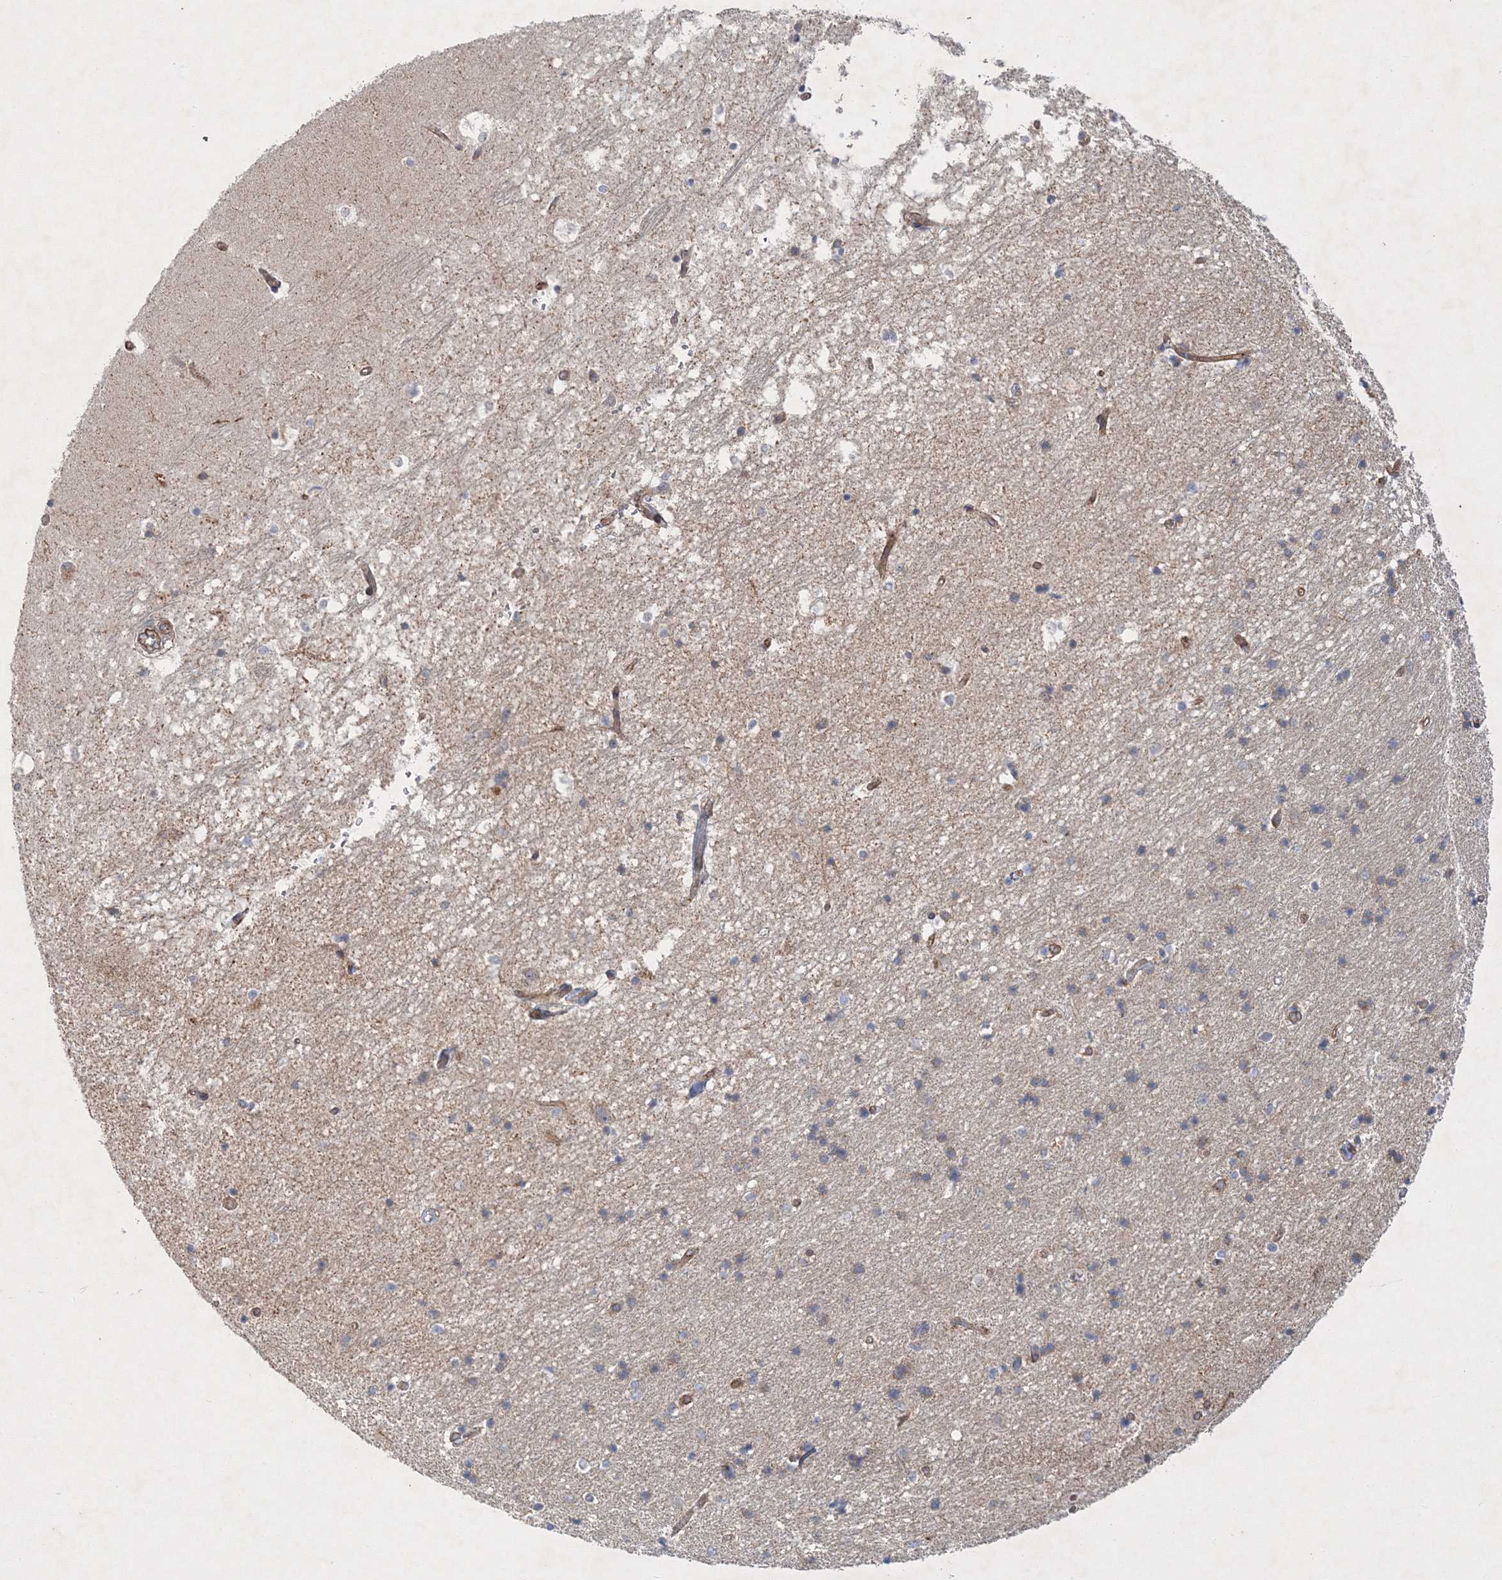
{"staining": {"intensity": "weak", "quantity": "<25%", "location": "cytoplasmic/membranous"}, "tissue": "hippocampus", "cell_type": "Glial cells", "image_type": "normal", "snomed": [{"axis": "morphology", "description": "Normal tissue, NOS"}, {"axis": "topography", "description": "Hippocampus"}], "caption": "Immunohistochemical staining of benign hippocampus exhibits no significant staining in glial cells.", "gene": "ZFYVE16", "patient": {"sex": "male", "age": 45}}